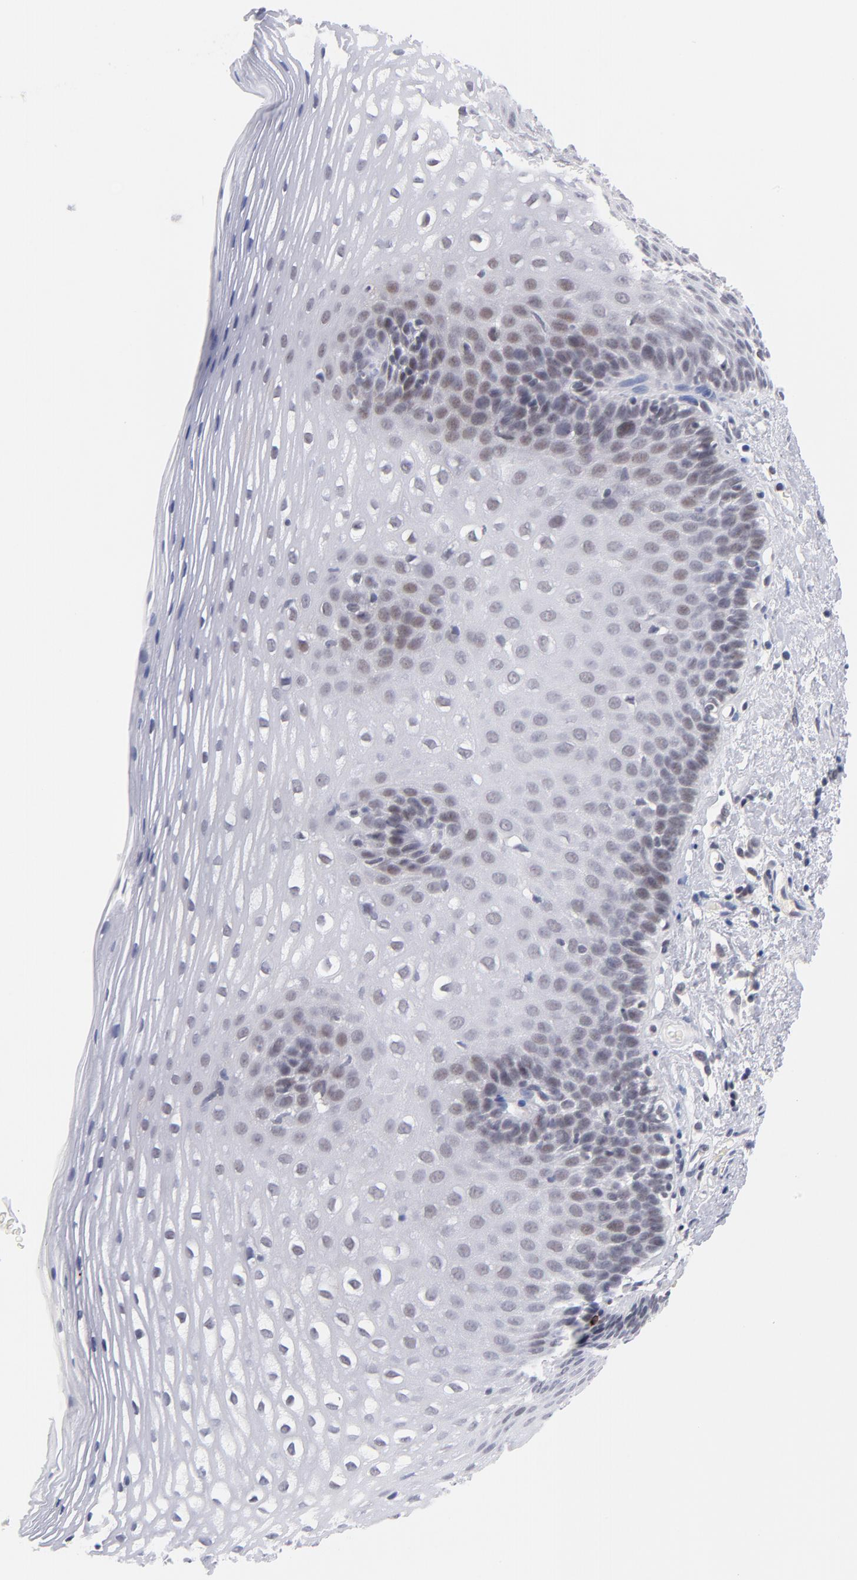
{"staining": {"intensity": "weak", "quantity": "<25%", "location": "nuclear"}, "tissue": "esophagus", "cell_type": "Squamous epithelial cells", "image_type": "normal", "snomed": [{"axis": "morphology", "description": "Normal tissue, NOS"}, {"axis": "topography", "description": "Esophagus"}], "caption": "High power microscopy micrograph of an immunohistochemistry (IHC) photomicrograph of unremarkable esophagus, revealing no significant expression in squamous epithelial cells.", "gene": "WSB1", "patient": {"sex": "female", "age": 70}}